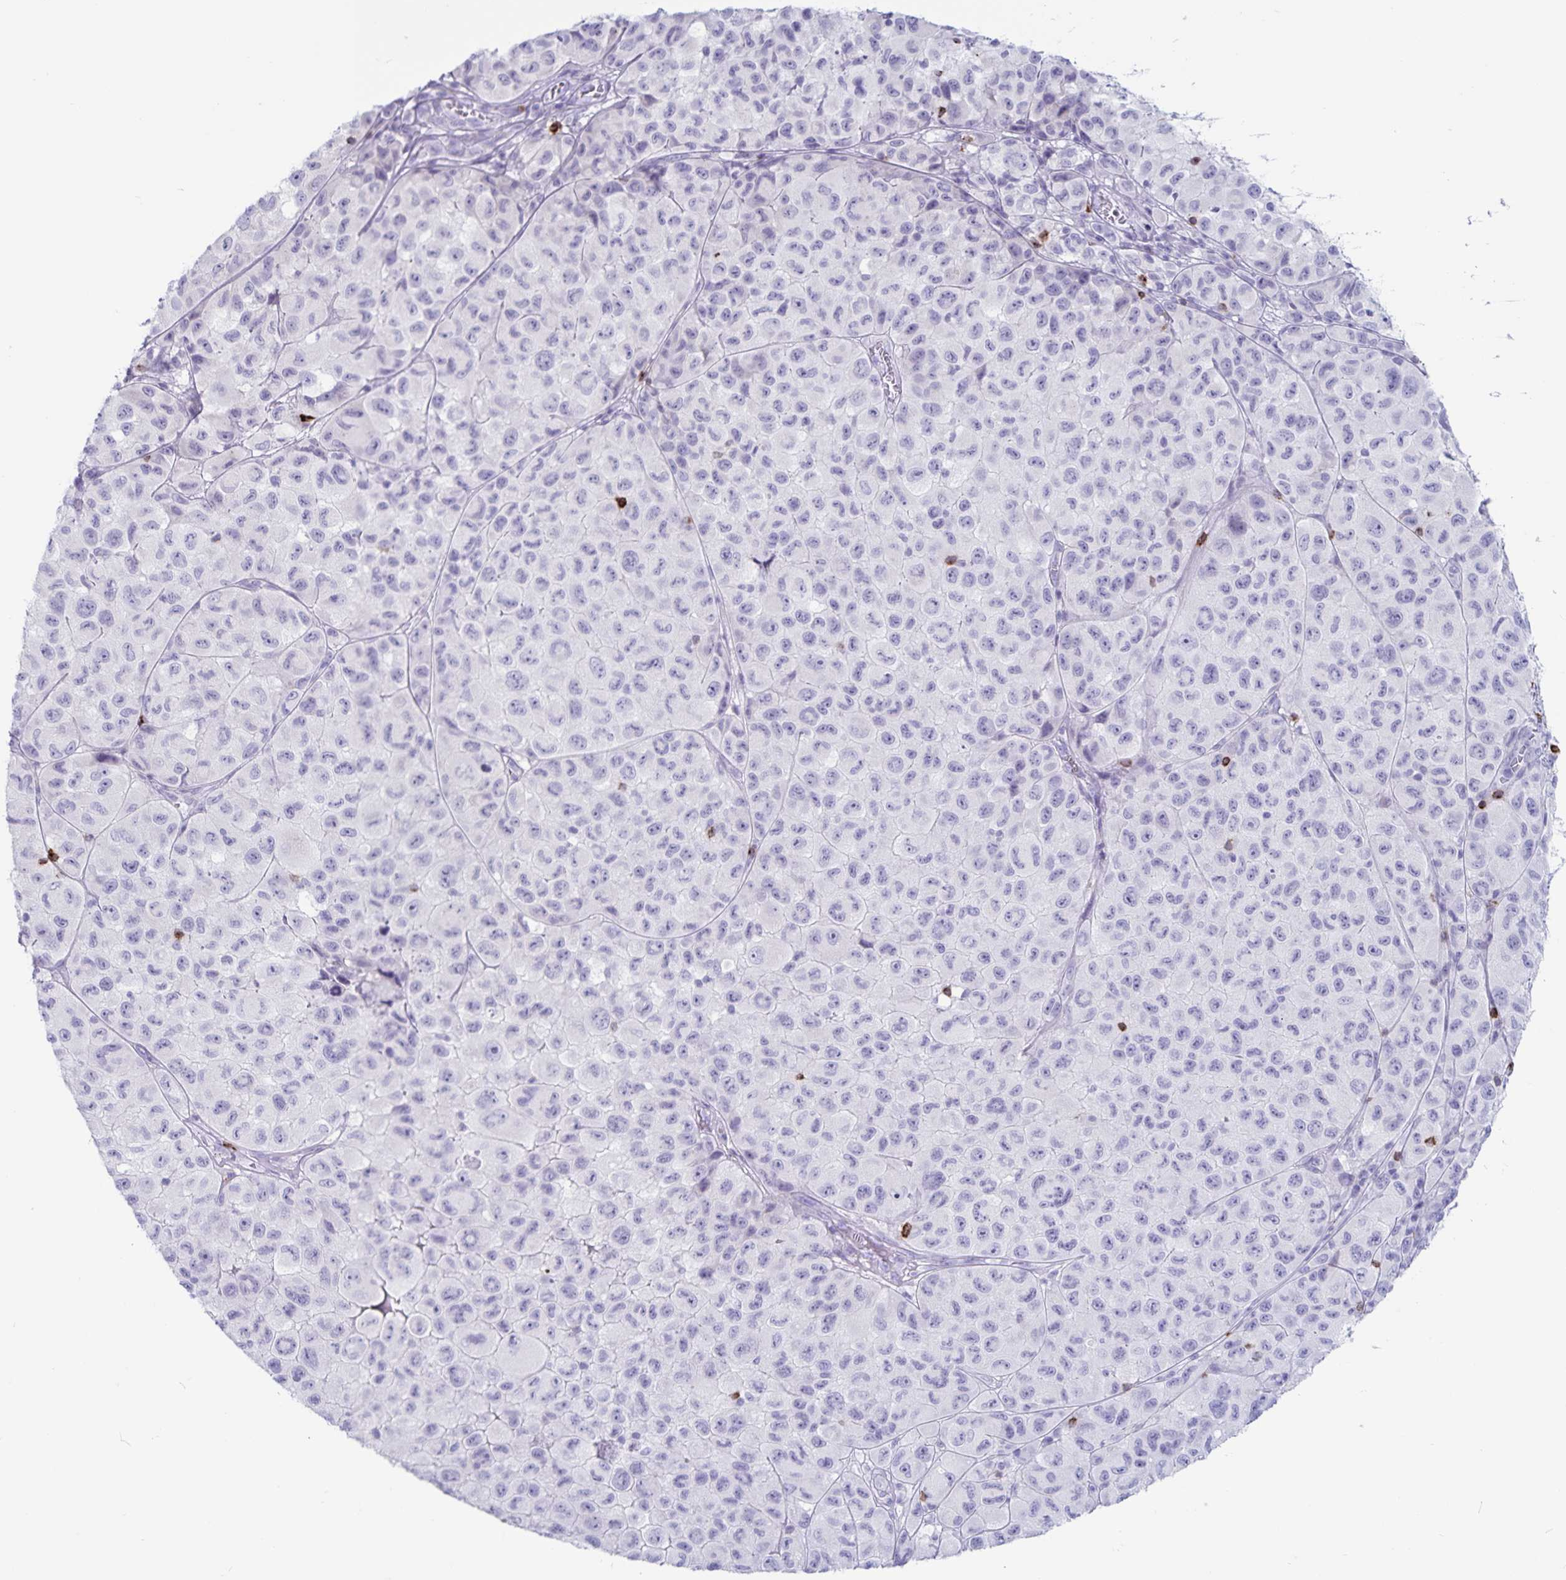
{"staining": {"intensity": "negative", "quantity": "none", "location": "none"}, "tissue": "melanoma", "cell_type": "Tumor cells", "image_type": "cancer", "snomed": [{"axis": "morphology", "description": "Malignant melanoma, NOS"}, {"axis": "topography", "description": "Skin"}], "caption": "Protein analysis of melanoma shows no significant positivity in tumor cells.", "gene": "GNLY", "patient": {"sex": "male", "age": 93}}